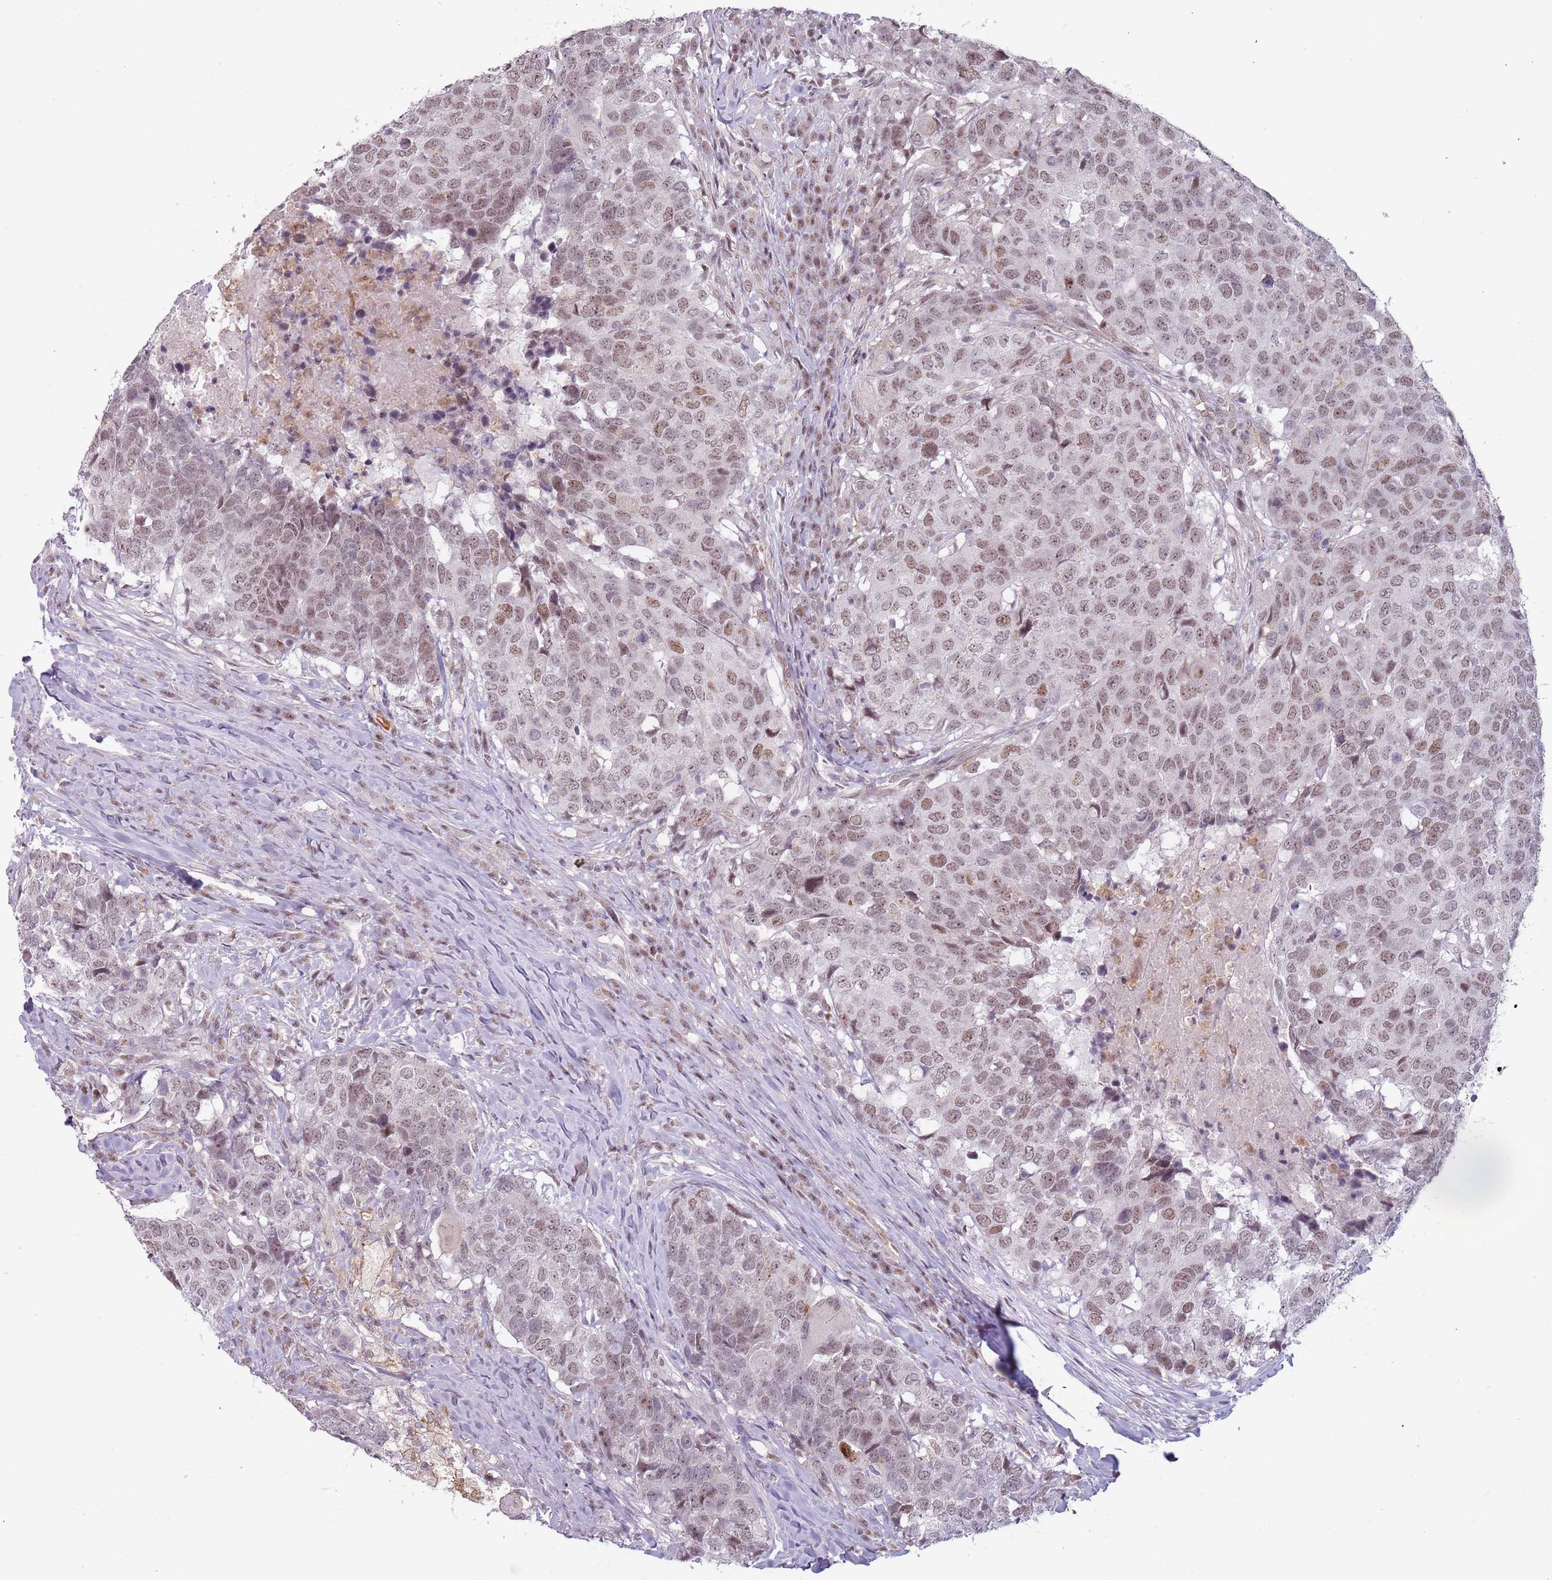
{"staining": {"intensity": "weak", "quantity": ">75%", "location": "nuclear"}, "tissue": "head and neck cancer", "cell_type": "Tumor cells", "image_type": "cancer", "snomed": [{"axis": "morphology", "description": "Normal tissue, NOS"}, {"axis": "morphology", "description": "Squamous cell carcinoma, NOS"}, {"axis": "topography", "description": "Skeletal muscle"}, {"axis": "topography", "description": "Vascular tissue"}, {"axis": "topography", "description": "Peripheral nerve tissue"}, {"axis": "topography", "description": "Head-Neck"}], "caption": "Immunohistochemical staining of human head and neck cancer (squamous cell carcinoma) shows weak nuclear protein staining in about >75% of tumor cells.", "gene": "REXO4", "patient": {"sex": "male", "age": 66}}